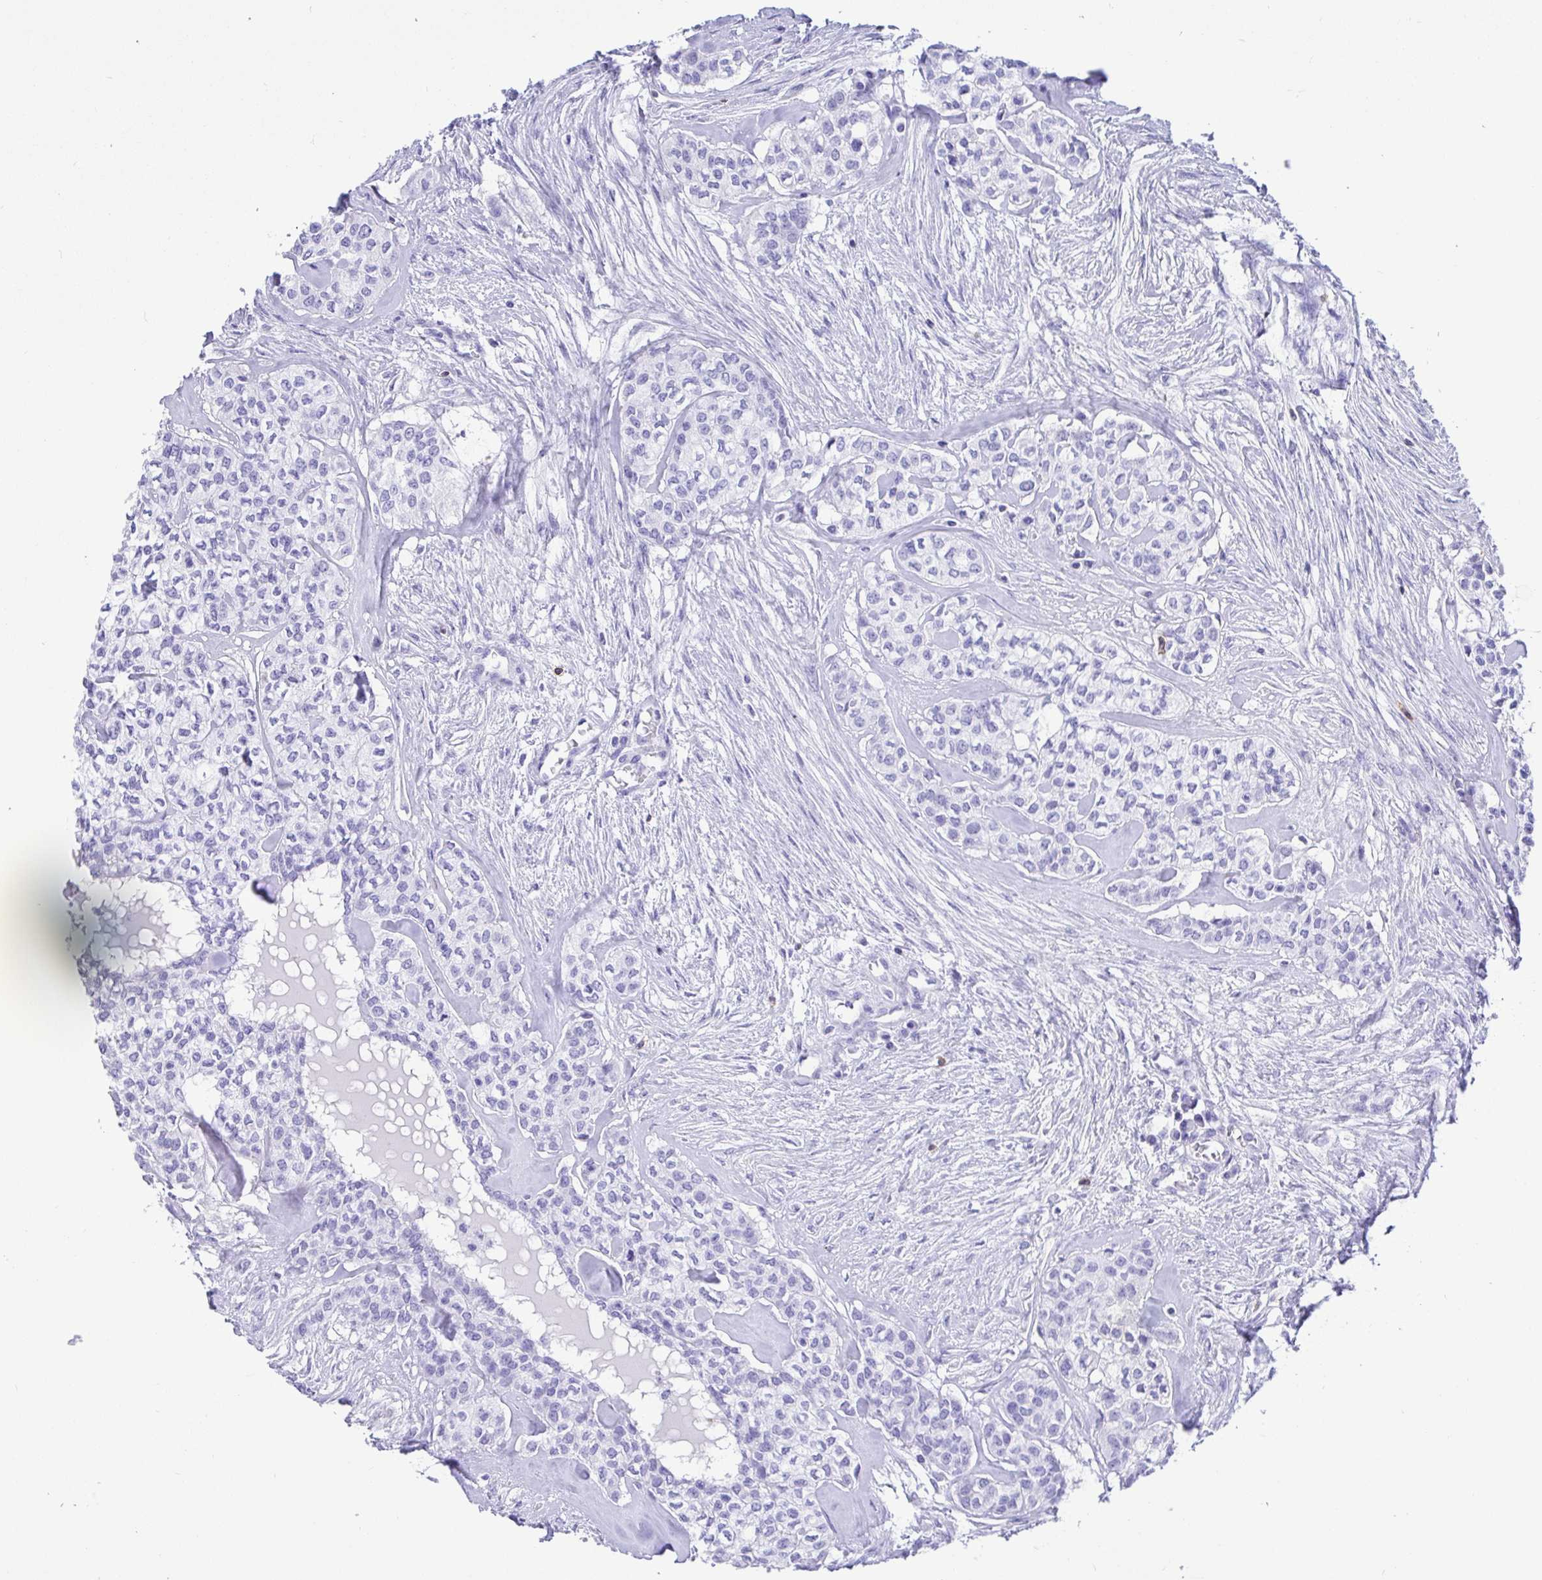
{"staining": {"intensity": "negative", "quantity": "none", "location": "none"}, "tissue": "head and neck cancer", "cell_type": "Tumor cells", "image_type": "cancer", "snomed": [{"axis": "morphology", "description": "Adenocarcinoma, NOS"}, {"axis": "topography", "description": "Head-Neck"}], "caption": "An image of human adenocarcinoma (head and neck) is negative for staining in tumor cells.", "gene": "CD5", "patient": {"sex": "male", "age": 81}}